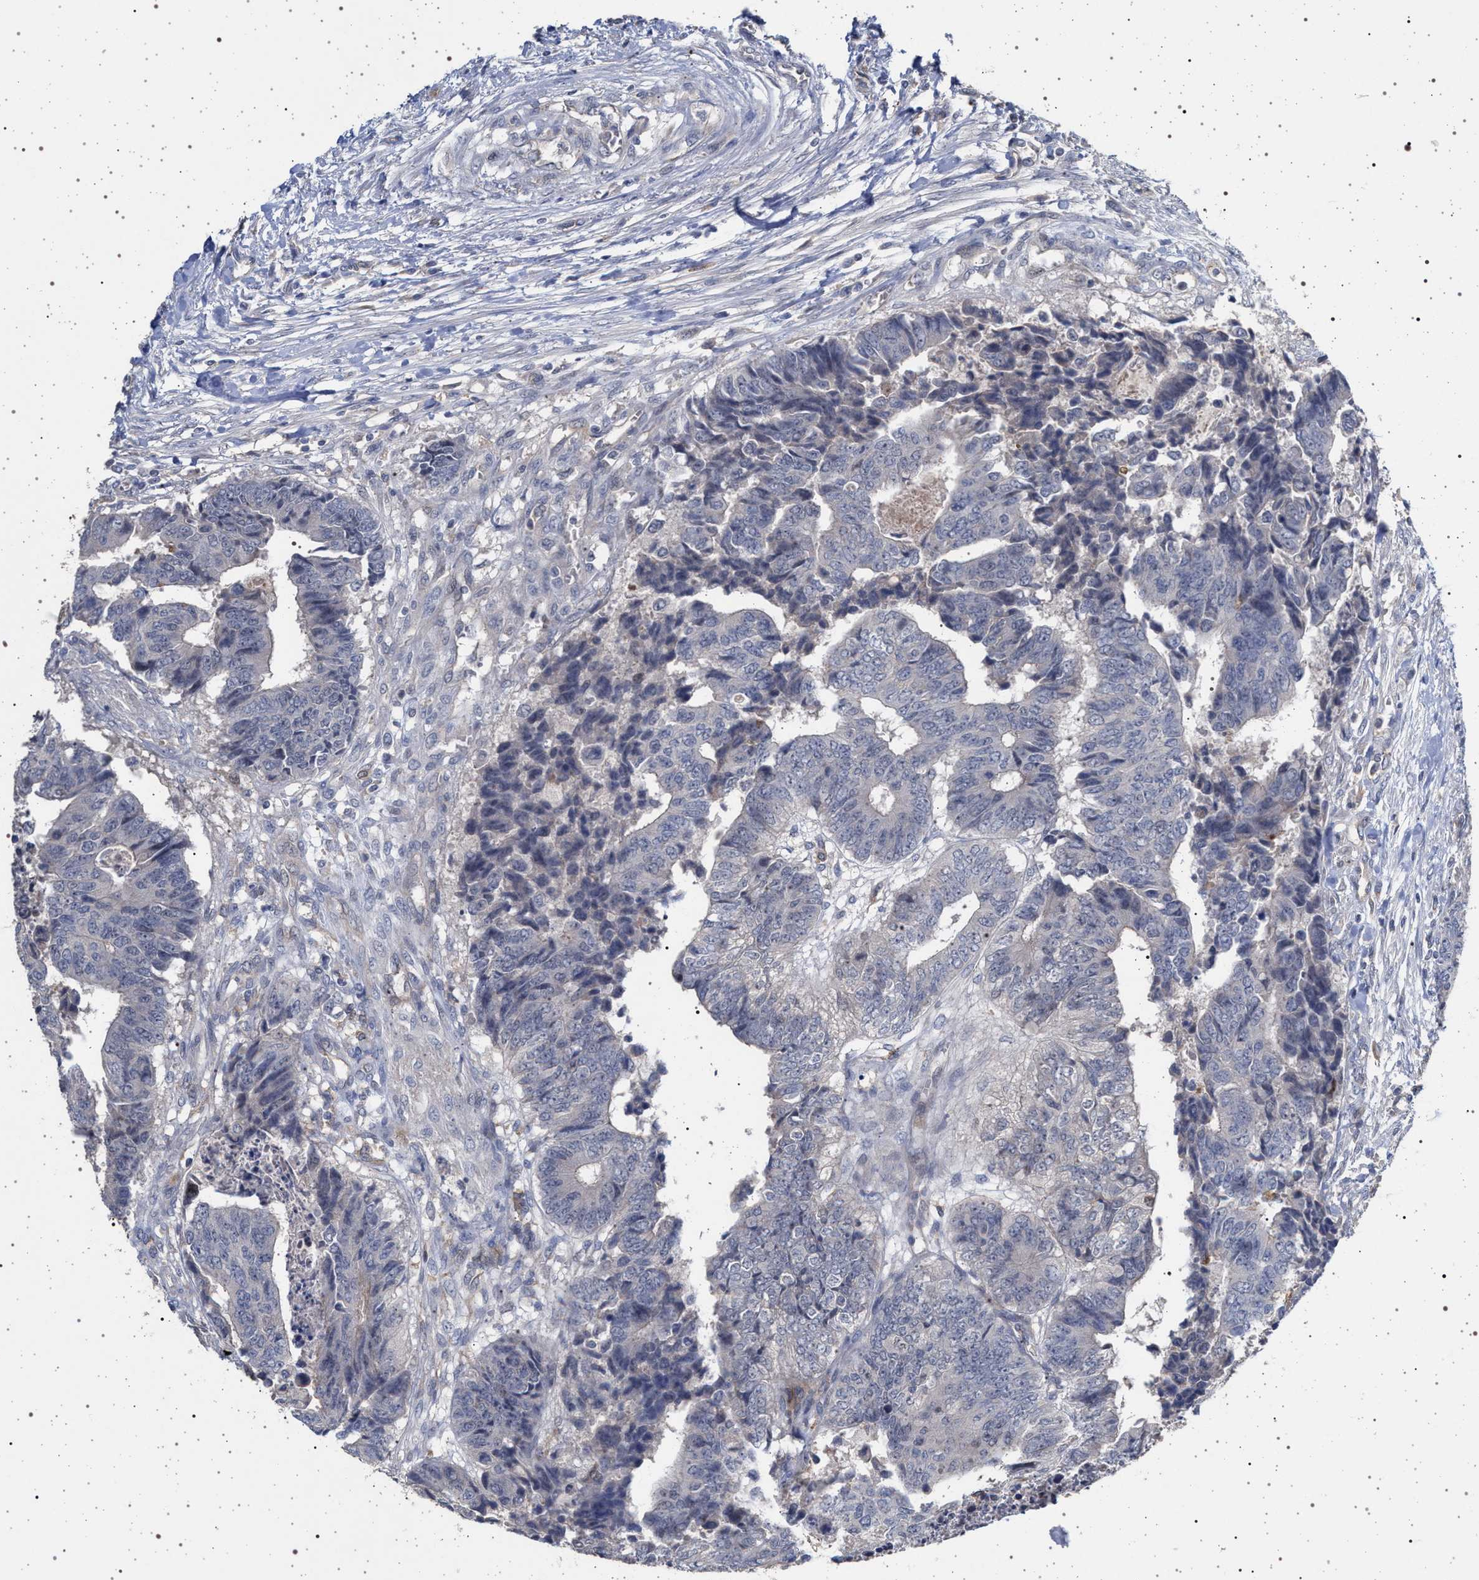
{"staining": {"intensity": "negative", "quantity": "none", "location": "none"}, "tissue": "colorectal cancer", "cell_type": "Tumor cells", "image_type": "cancer", "snomed": [{"axis": "morphology", "description": "Adenocarcinoma, NOS"}, {"axis": "topography", "description": "Rectum"}], "caption": "Protein analysis of colorectal cancer (adenocarcinoma) exhibits no significant expression in tumor cells.", "gene": "RBM48", "patient": {"sex": "male", "age": 84}}